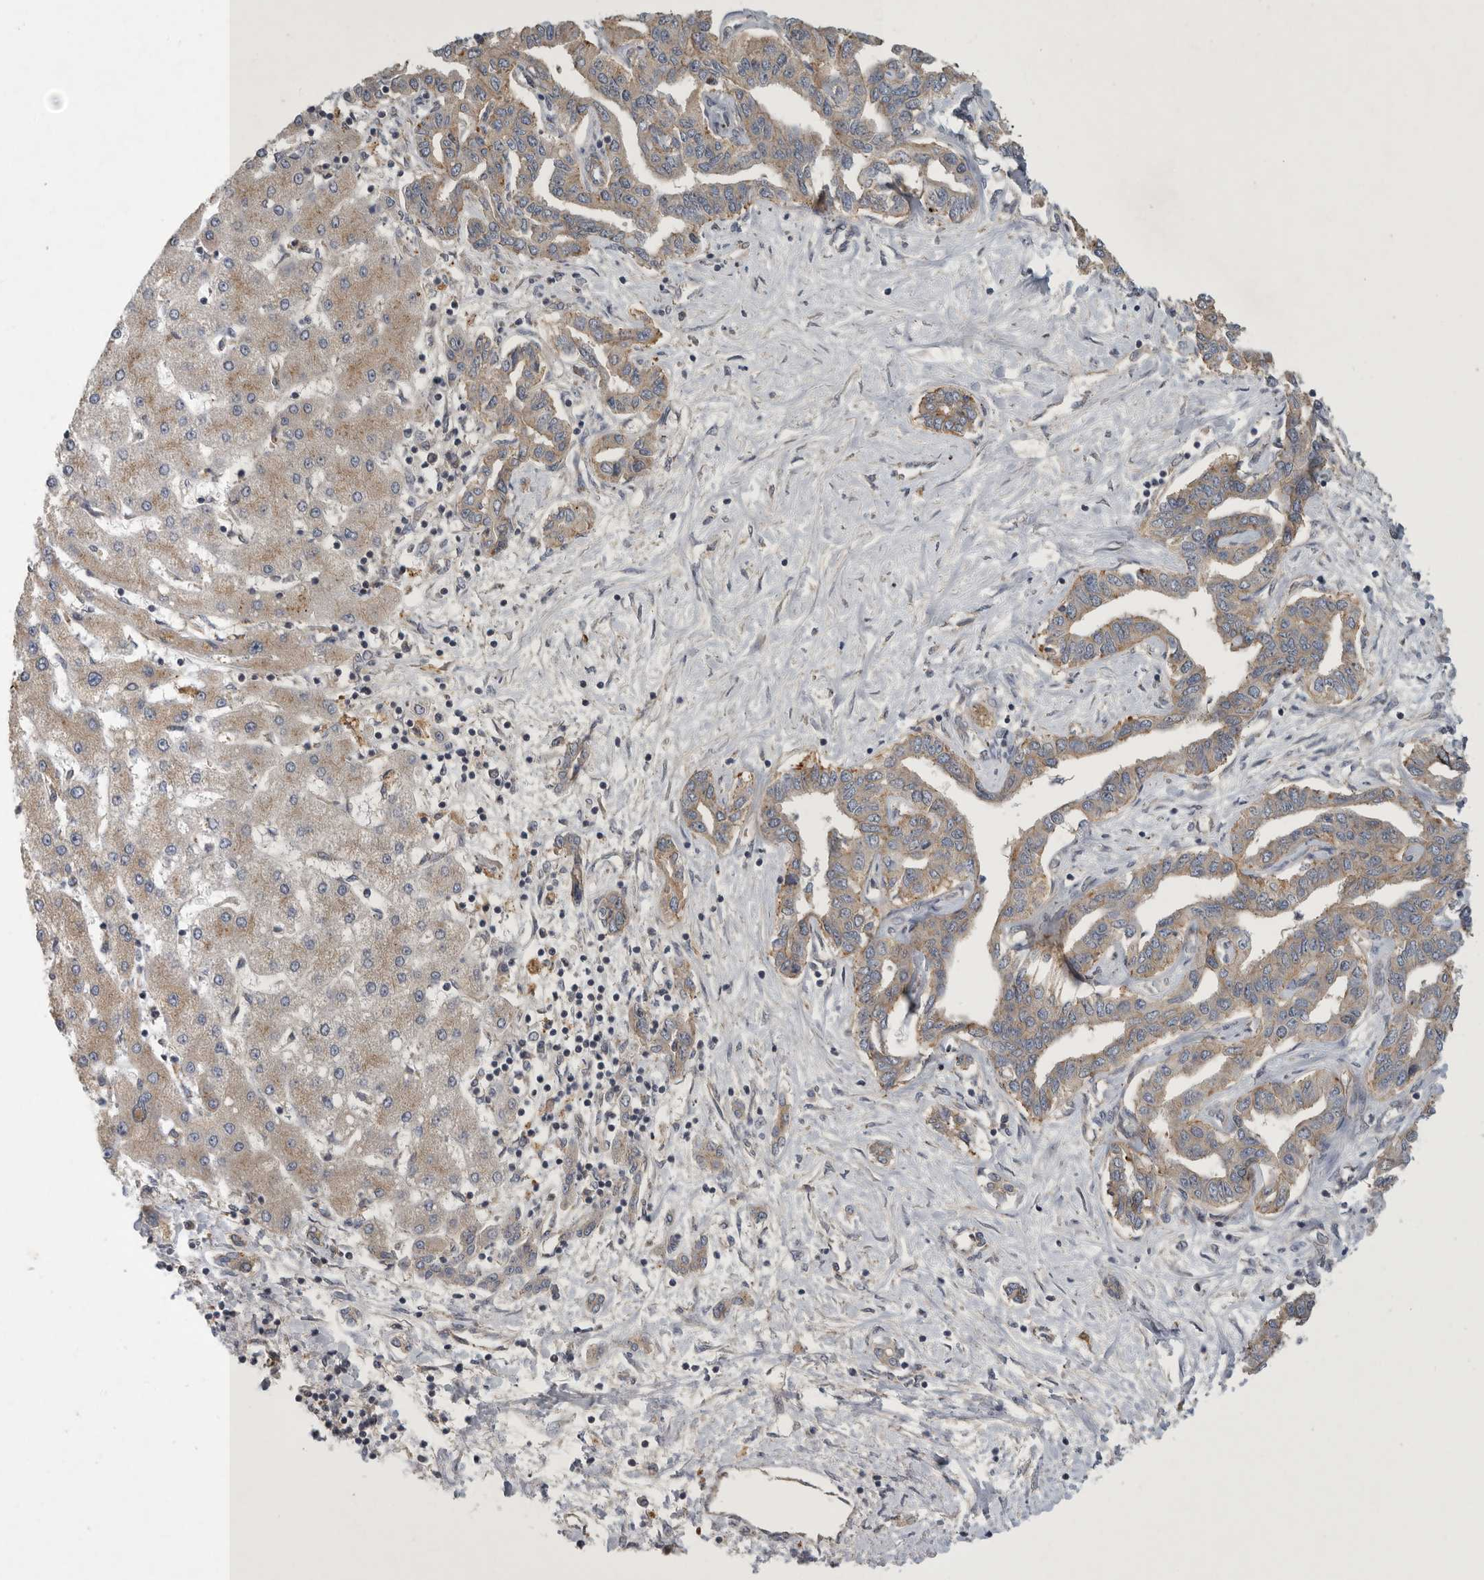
{"staining": {"intensity": "weak", "quantity": ">75%", "location": "cytoplasmic/membranous"}, "tissue": "liver cancer", "cell_type": "Tumor cells", "image_type": "cancer", "snomed": [{"axis": "morphology", "description": "Cholangiocarcinoma"}, {"axis": "topography", "description": "Liver"}], "caption": "Human cholangiocarcinoma (liver) stained with a brown dye shows weak cytoplasmic/membranous positive staining in about >75% of tumor cells.", "gene": "MLPH", "patient": {"sex": "male", "age": 59}}